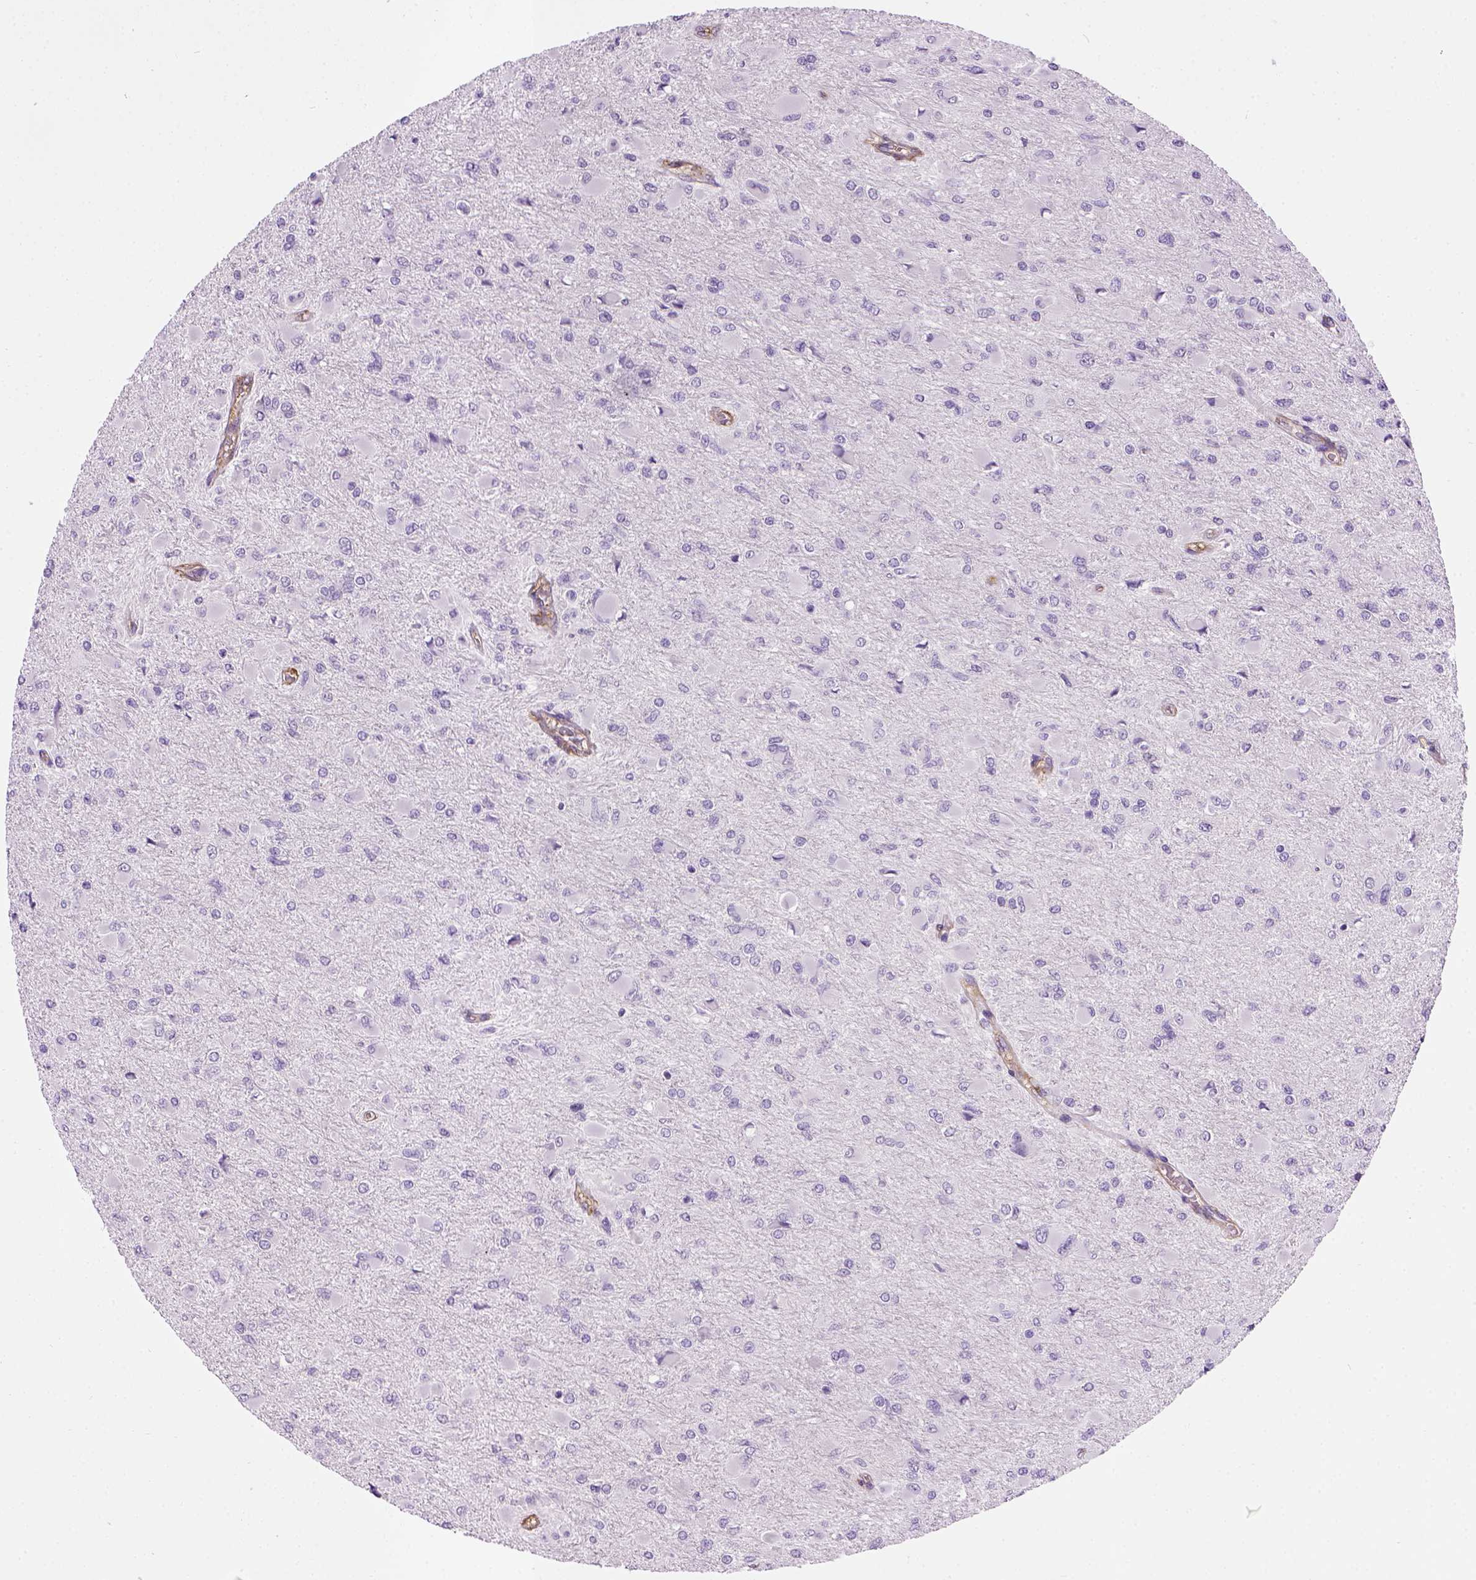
{"staining": {"intensity": "negative", "quantity": "none", "location": "none"}, "tissue": "glioma", "cell_type": "Tumor cells", "image_type": "cancer", "snomed": [{"axis": "morphology", "description": "Glioma, malignant, High grade"}, {"axis": "topography", "description": "Cerebral cortex"}], "caption": "Tumor cells show no significant protein expression in glioma.", "gene": "ENG", "patient": {"sex": "female", "age": 36}}